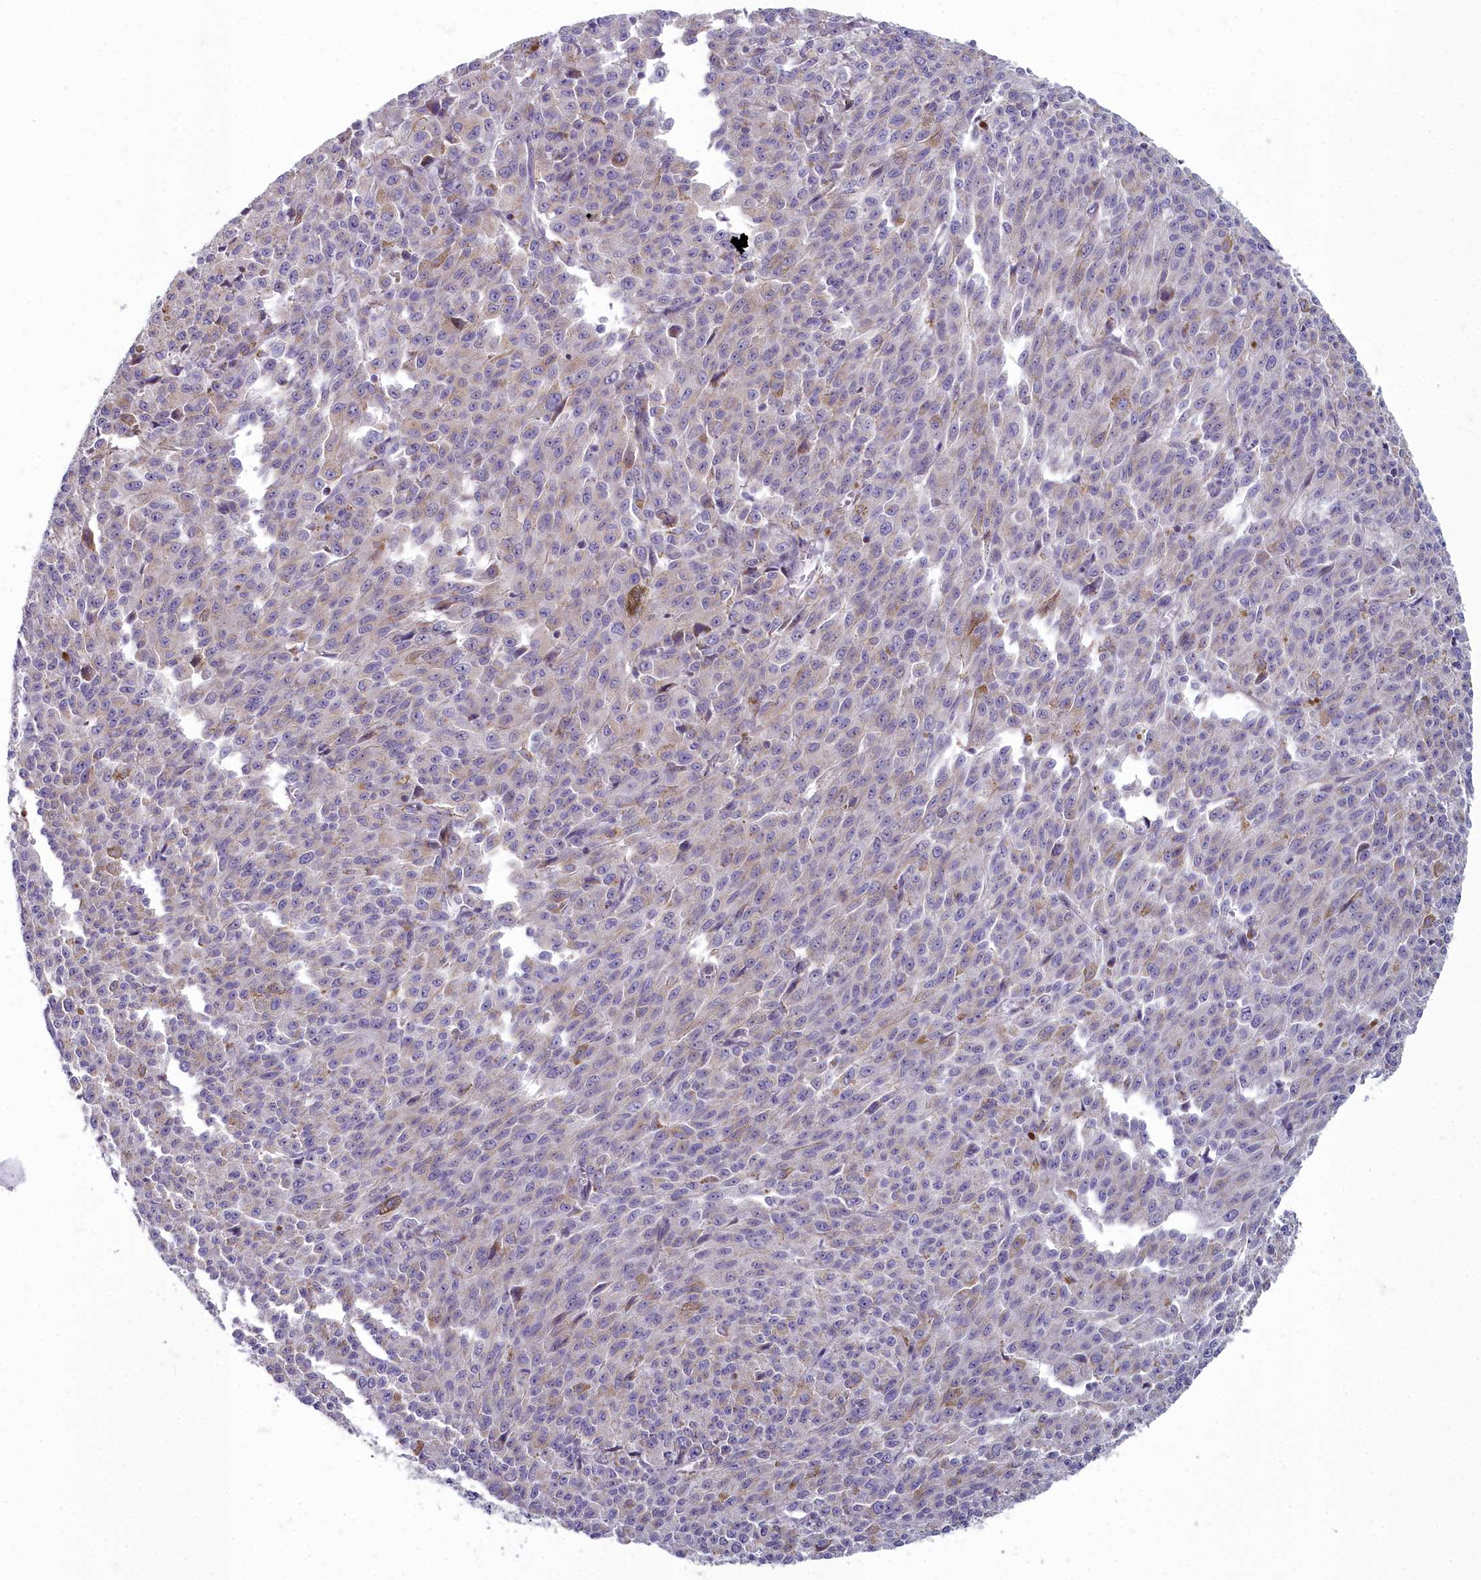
{"staining": {"intensity": "weak", "quantity": "<25%", "location": "cytoplasmic/membranous"}, "tissue": "melanoma", "cell_type": "Tumor cells", "image_type": "cancer", "snomed": [{"axis": "morphology", "description": "Malignant melanoma, NOS"}, {"axis": "topography", "description": "Skin"}], "caption": "There is no significant expression in tumor cells of malignant melanoma. (Stains: DAB (3,3'-diaminobenzidine) immunohistochemistry (IHC) with hematoxylin counter stain, Microscopy: brightfield microscopy at high magnification).", "gene": "INSYN2A", "patient": {"sex": "female", "age": 52}}